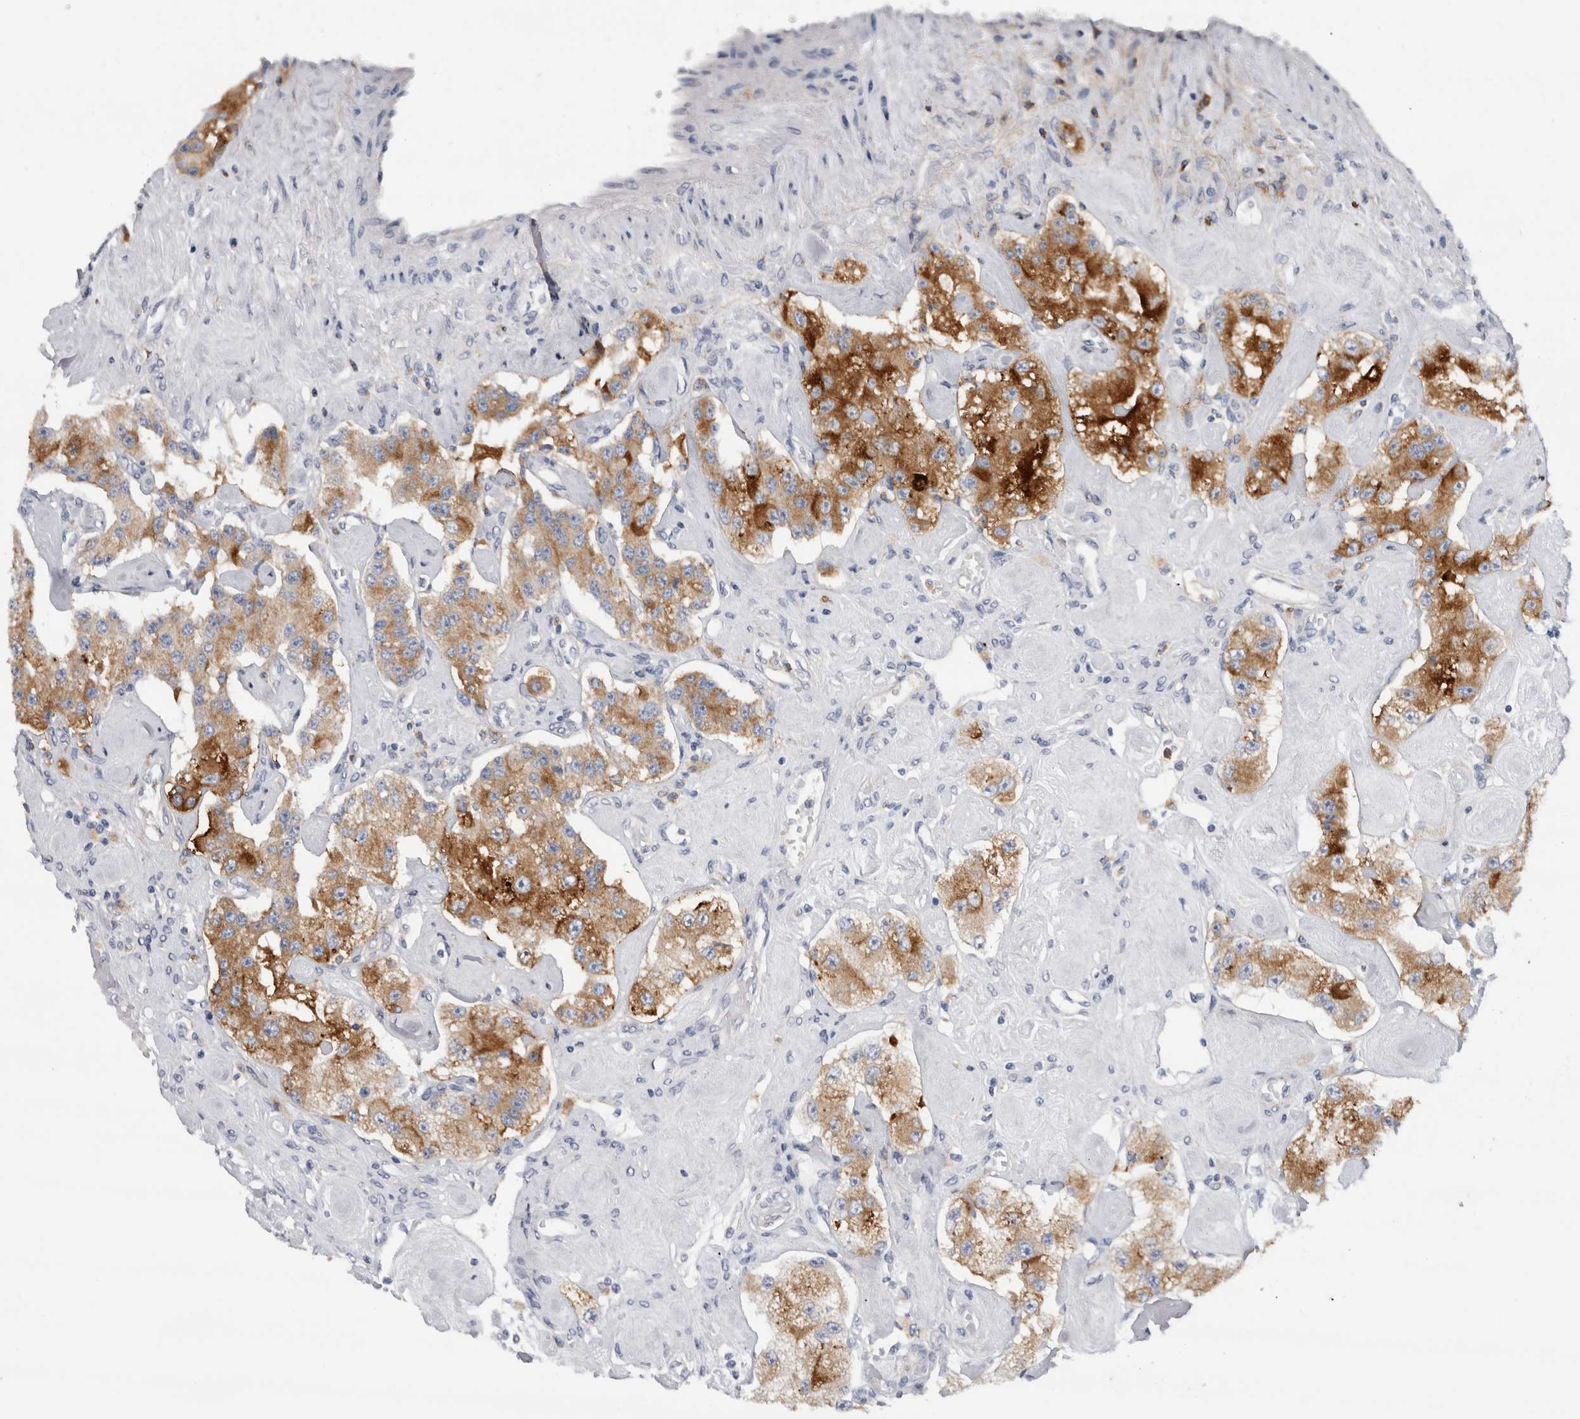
{"staining": {"intensity": "strong", "quantity": ">75%", "location": "cytoplasmic/membranous"}, "tissue": "carcinoid", "cell_type": "Tumor cells", "image_type": "cancer", "snomed": [{"axis": "morphology", "description": "Carcinoid, malignant, NOS"}, {"axis": "topography", "description": "Pancreas"}], "caption": "Strong cytoplasmic/membranous staining is present in about >75% of tumor cells in malignant carcinoid.", "gene": "CD63", "patient": {"sex": "male", "age": 41}}